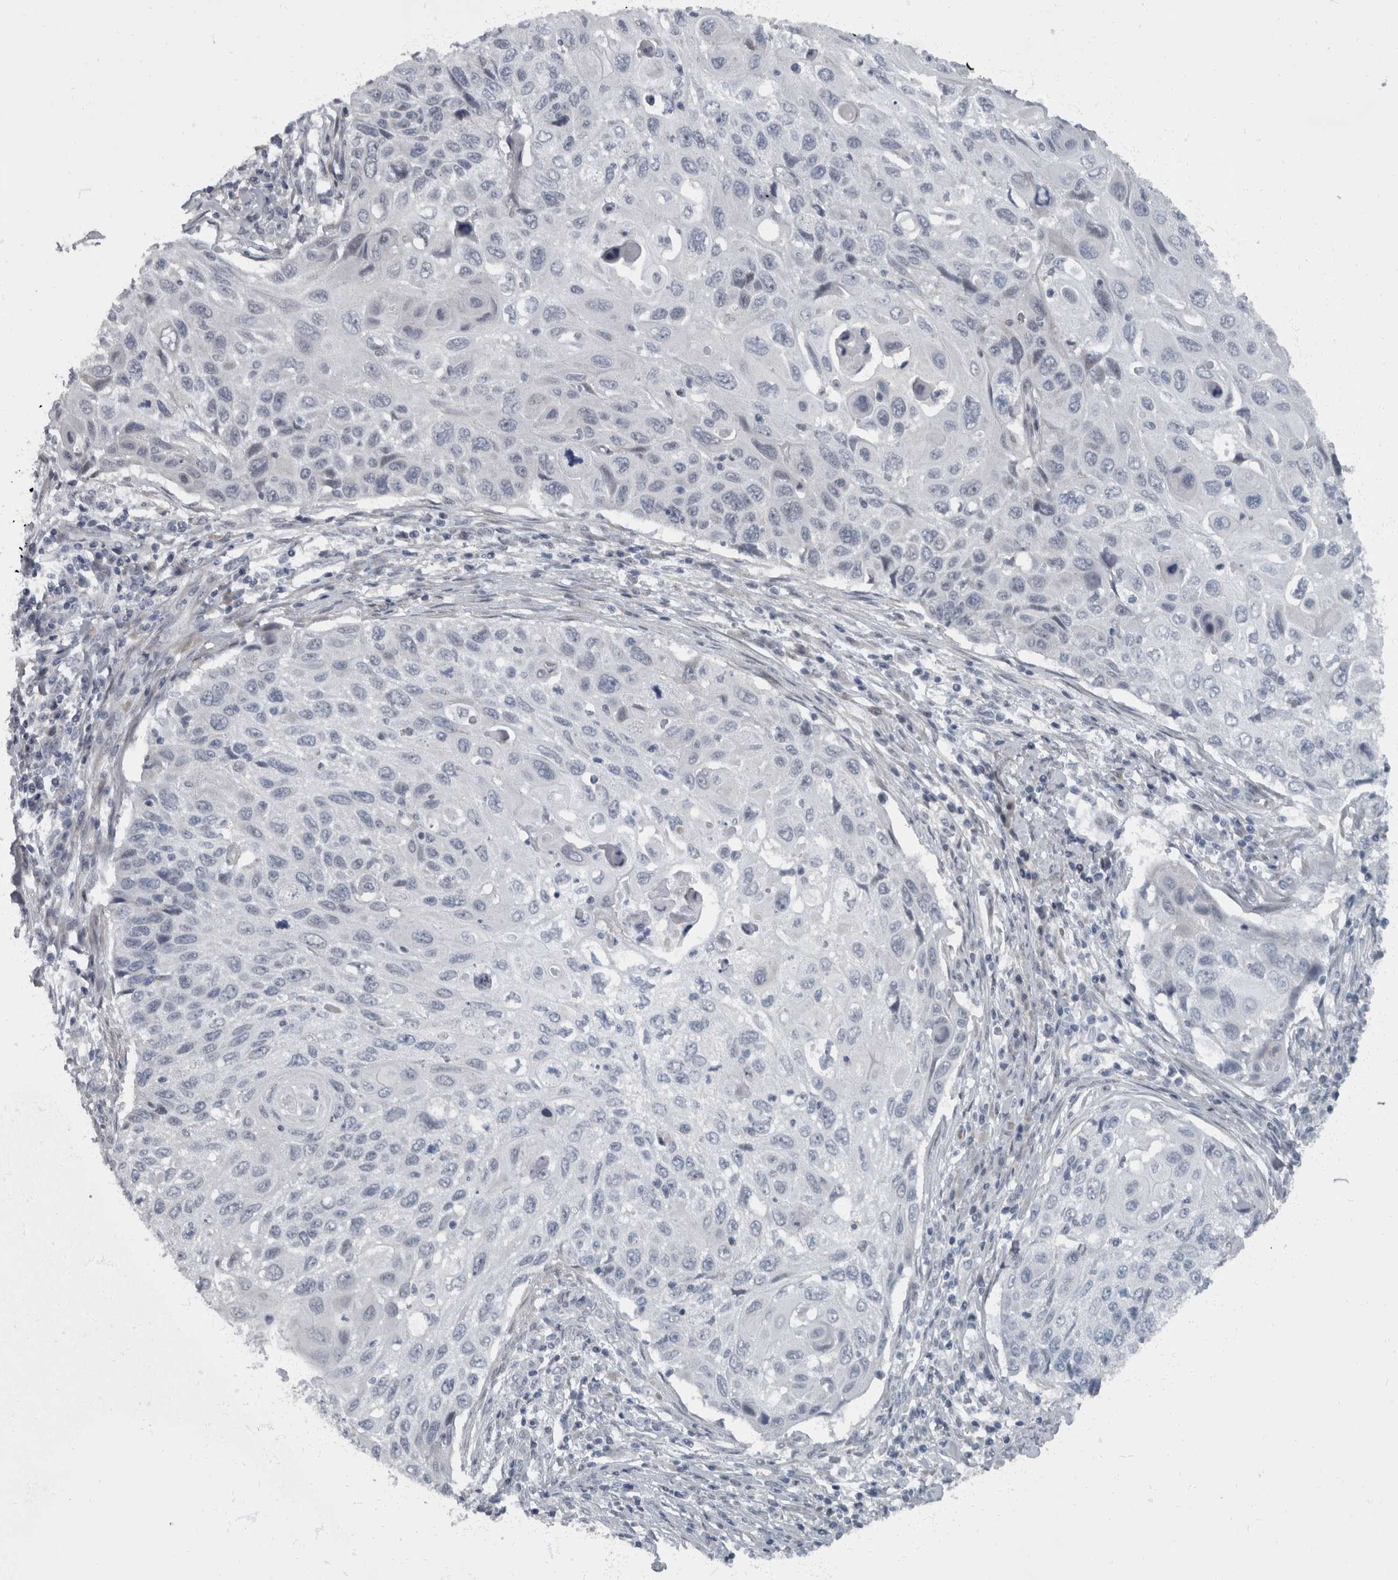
{"staining": {"intensity": "negative", "quantity": "none", "location": "none"}, "tissue": "cervical cancer", "cell_type": "Tumor cells", "image_type": "cancer", "snomed": [{"axis": "morphology", "description": "Squamous cell carcinoma, NOS"}, {"axis": "topography", "description": "Cervix"}], "caption": "Cervical cancer (squamous cell carcinoma) stained for a protein using immunohistochemistry exhibits no expression tumor cells.", "gene": "WDR33", "patient": {"sex": "female", "age": 70}}